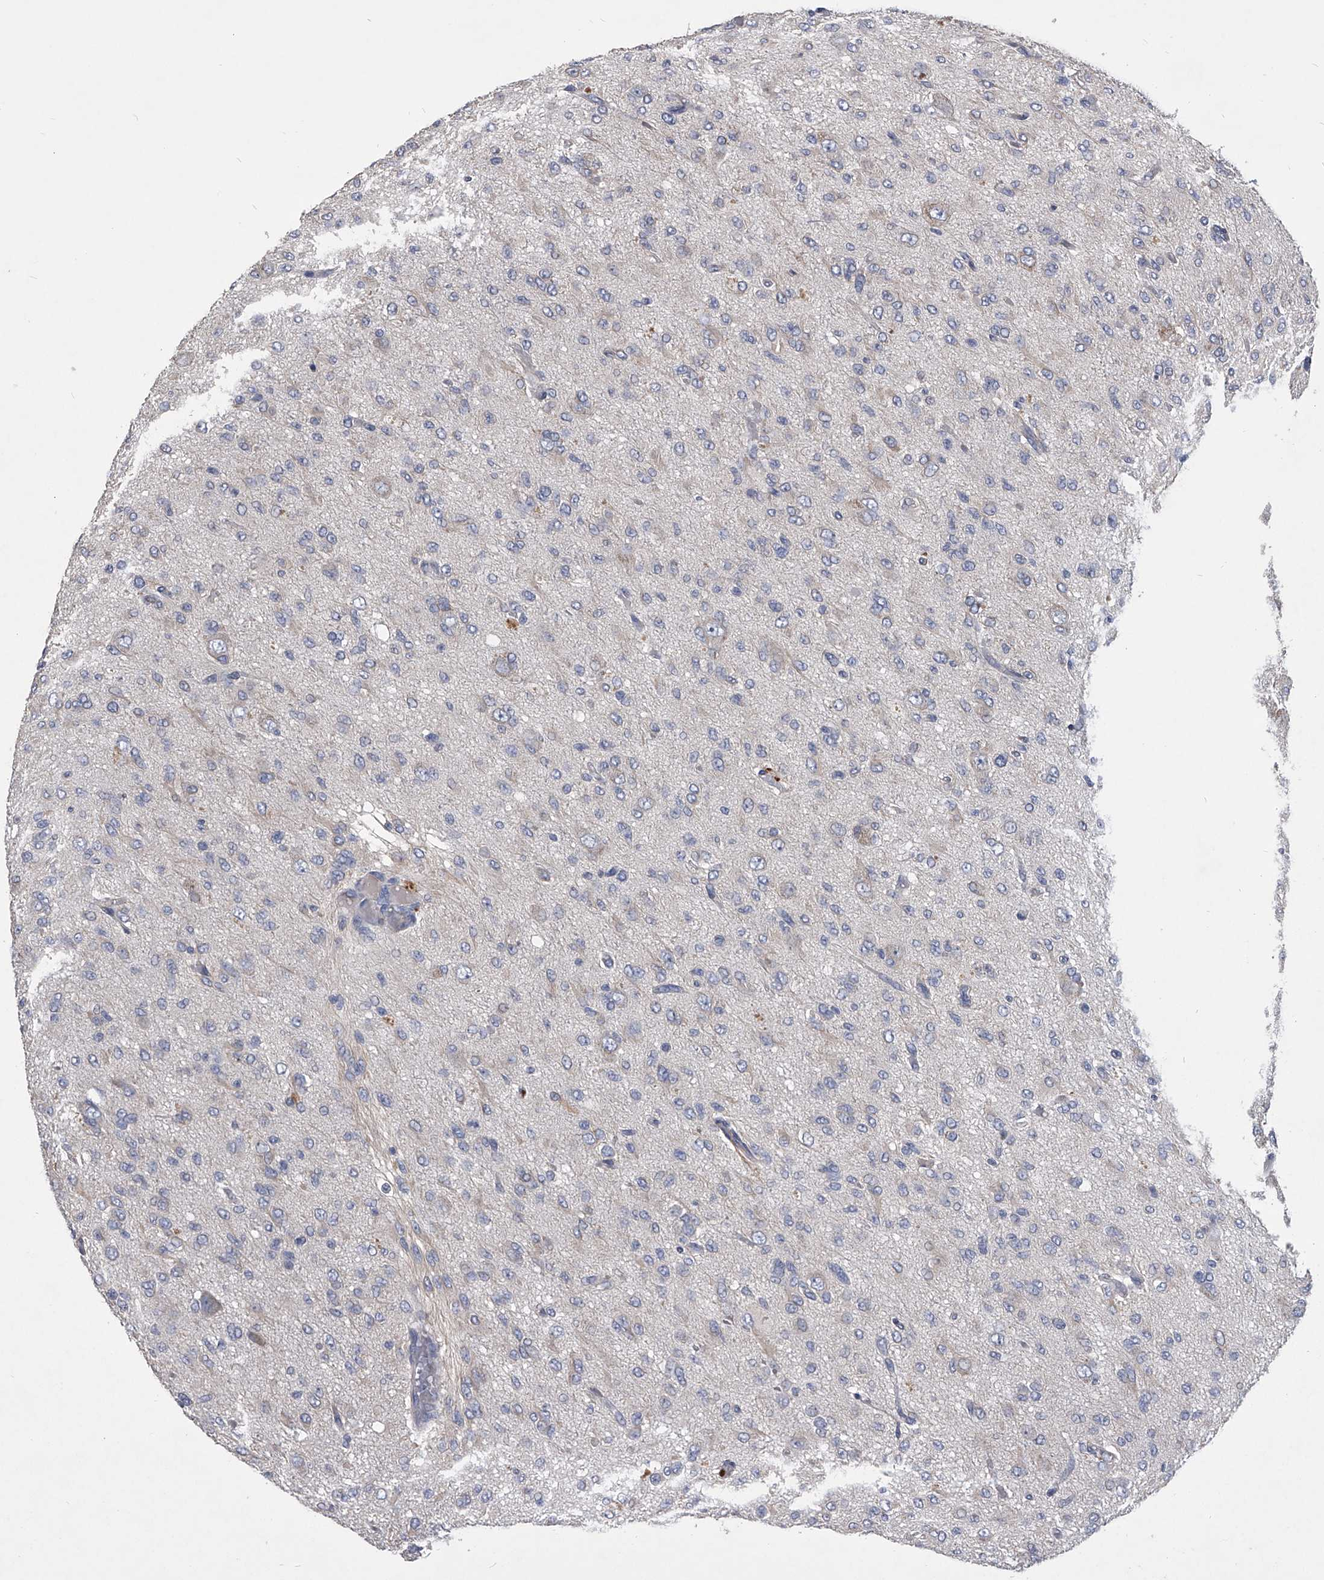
{"staining": {"intensity": "negative", "quantity": "none", "location": "none"}, "tissue": "glioma", "cell_type": "Tumor cells", "image_type": "cancer", "snomed": [{"axis": "morphology", "description": "Glioma, malignant, High grade"}, {"axis": "topography", "description": "Brain"}], "caption": "IHC micrograph of neoplastic tissue: malignant glioma (high-grade) stained with DAB (3,3'-diaminobenzidine) reveals no significant protein staining in tumor cells.", "gene": "CCR4", "patient": {"sex": "female", "age": 59}}